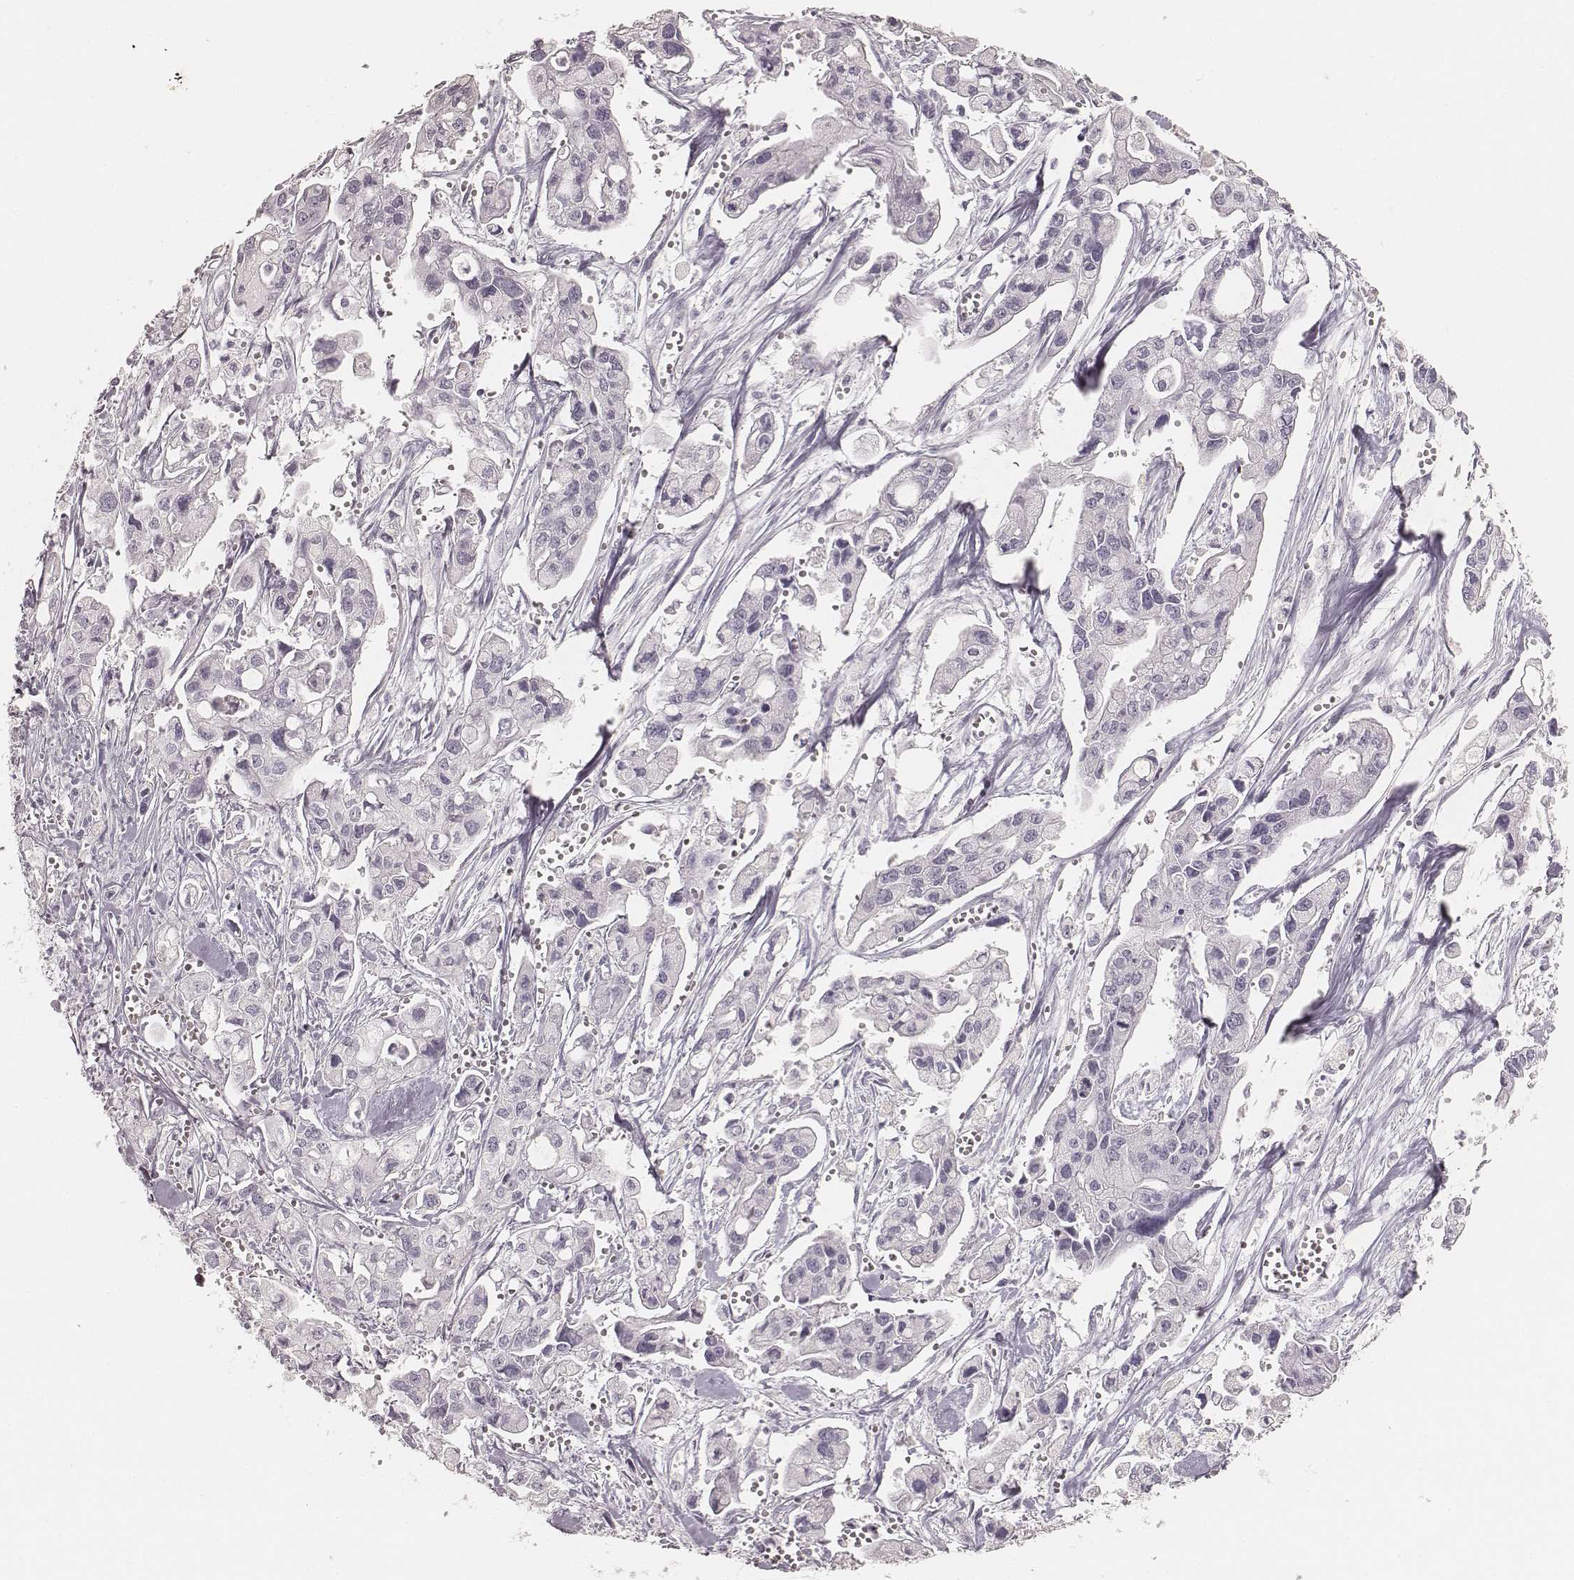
{"staining": {"intensity": "negative", "quantity": "none", "location": "none"}, "tissue": "pancreatic cancer", "cell_type": "Tumor cells", "image_type": "cancer", "snomed": [{"axis": "morphology", "description": "Adenocarcinoma, NOS"}, {"axis": "topography", "description": "Pancreas"}], "caption": "Protein analysis of pancreatic cancer displays no significant positivity in tumor cells.", "gene": "KRT82", "patient": {"sex": "male", "age": 70}}